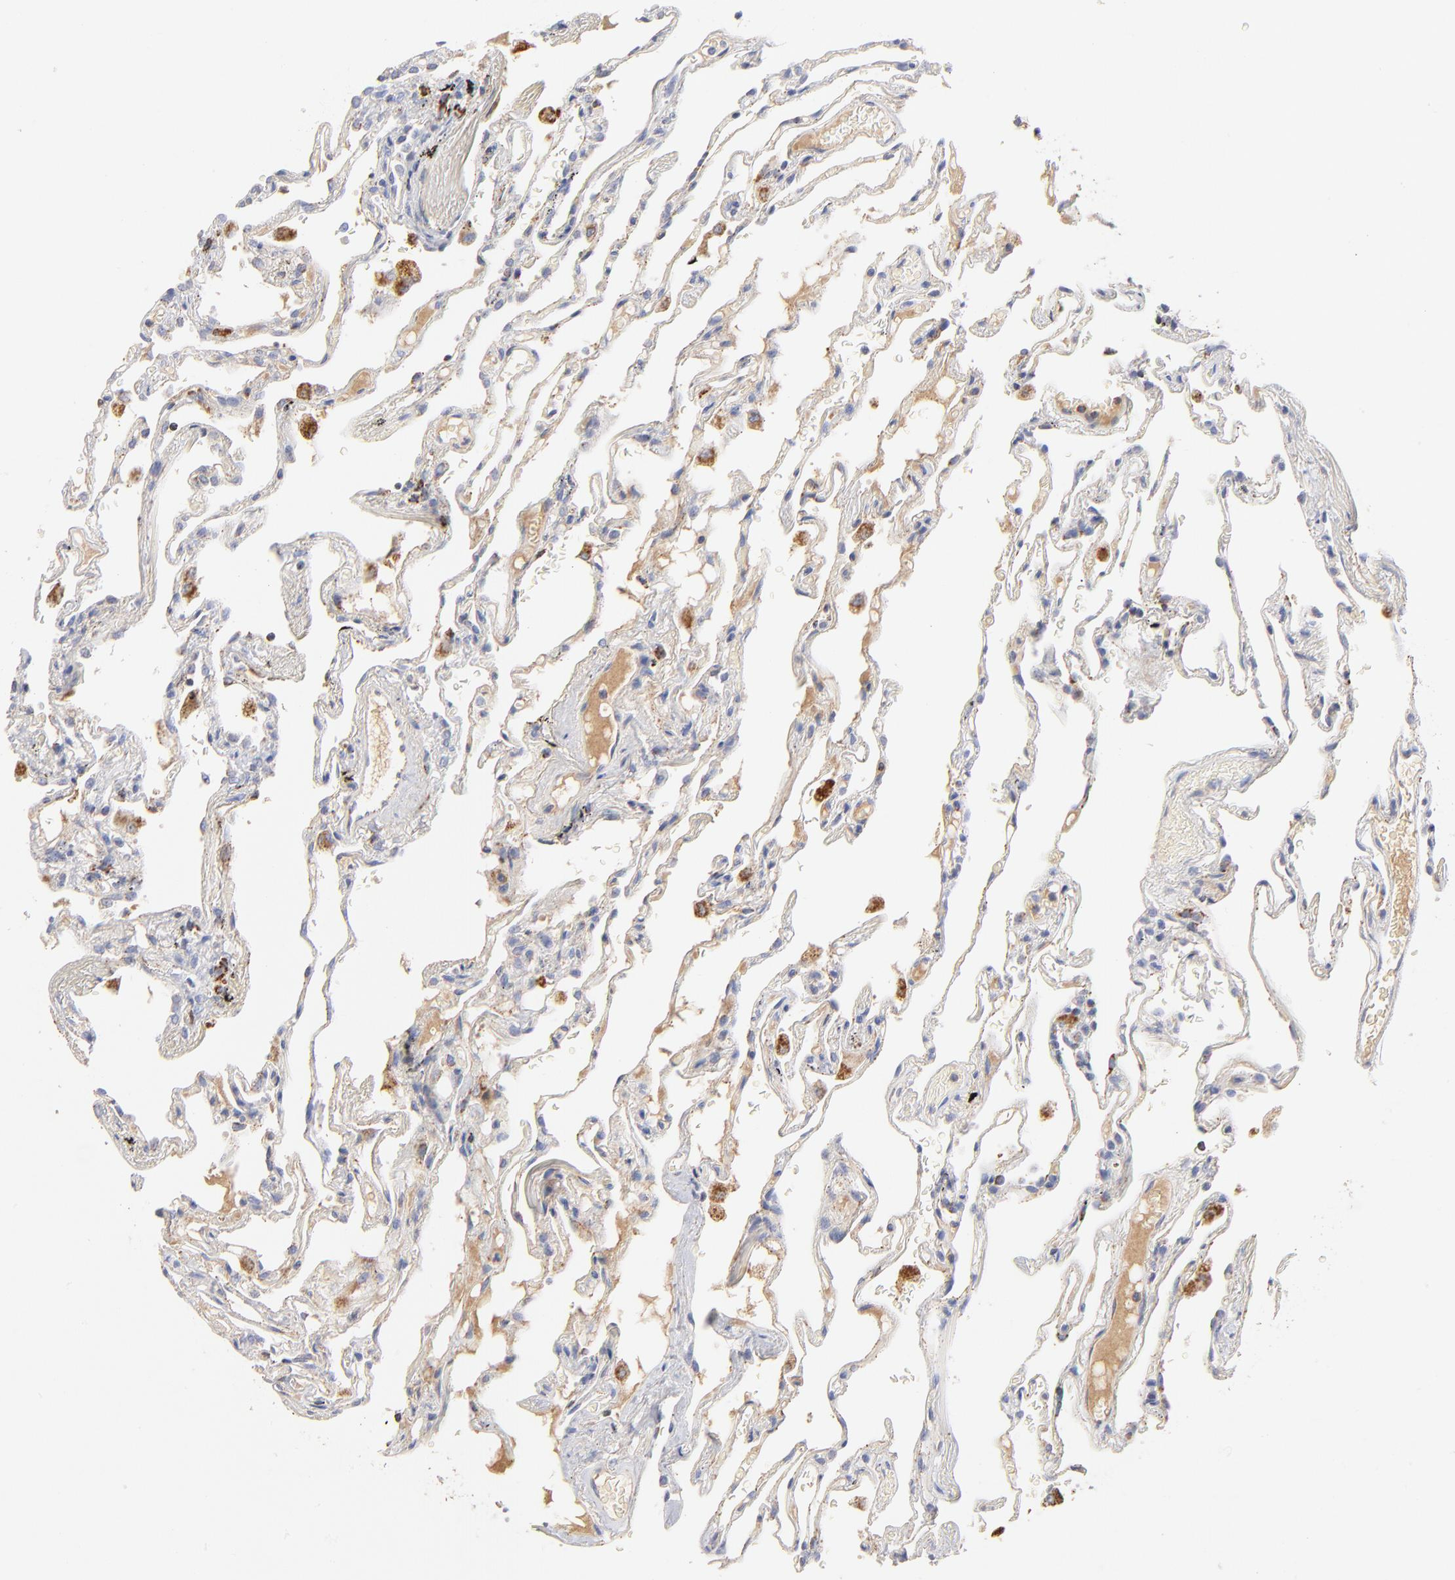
{"staining": {"intensity": "weak", "quantity": "<25%", "location": "cytoplasmic/membranous"}, "tissue": "lung", "cell_type": "Alveolar cells", "image_type": "normal", "snomed": [{"axis": "morphology", "description": "Normal tissue, NOS"}, {"axis": "morphology", "description": "Inflammation, NOS"}, {"axis": "topography", "description": "Lung"}], "caption": "Human lung stained for a protein using immunohistochemistry displays no staining in alveolar cells.", "gene": "DLAT", "patient": {"sex": "male", "age": 69}}